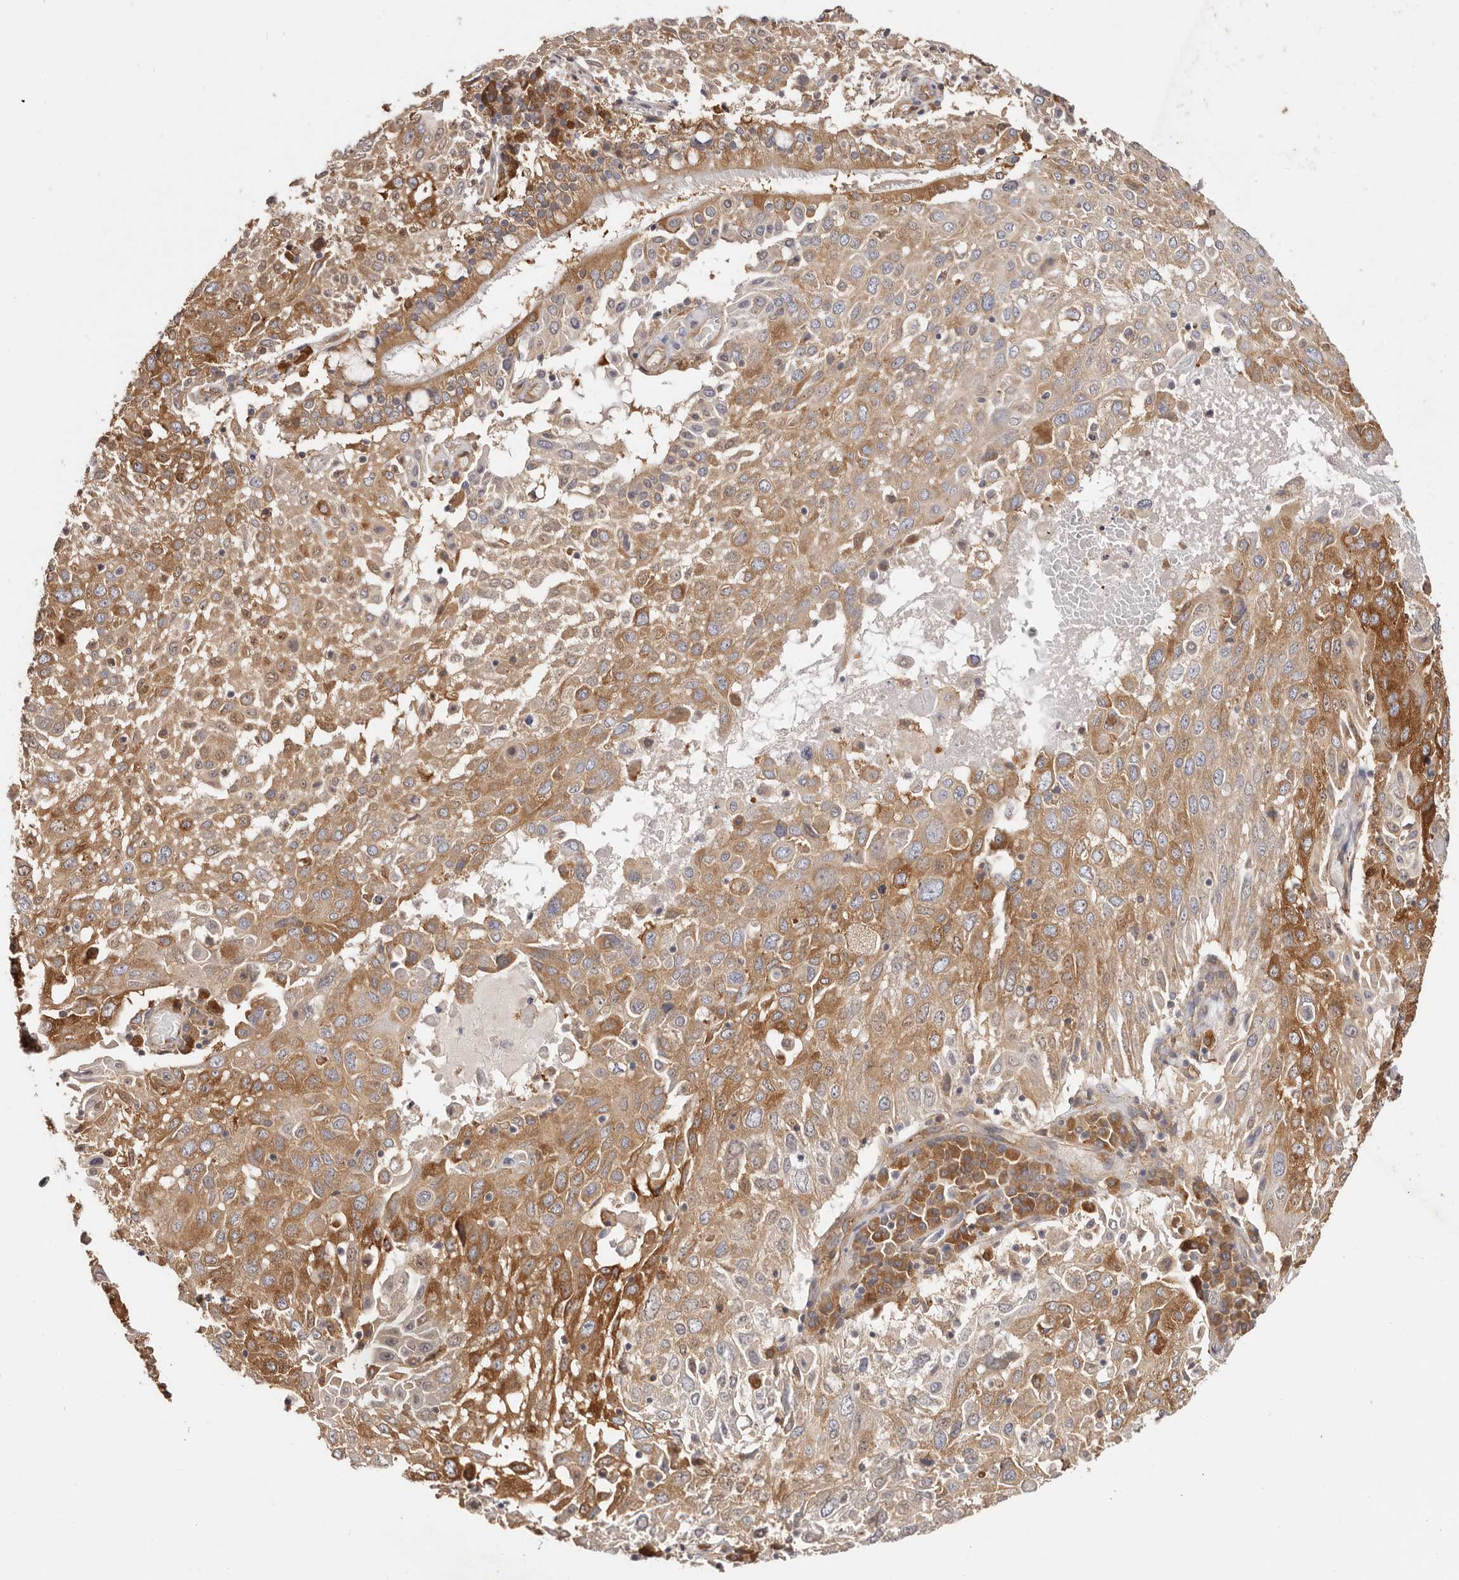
{"staining": {"intensity": "moderate", "quantity": ">75%", "location": "cytoplasmic/membranous"}, "tissue": "lung cancer", "cell_type": "Tumor cells", "image_type": "cancer", "snomed": [{"axis": "morphology", "description": "Squamous cell carcinoma, NOS"}, {"axis": "topography", "description": "Lung"}], "caption": "A micrograph of human squamous cell carcinoma (lung) stained for a protein reveals moderate cytoplasmic/membranous brown staining in tumor cells.", "gene": "EPRS1", "patient": {"sex": "male", "age": 65}}